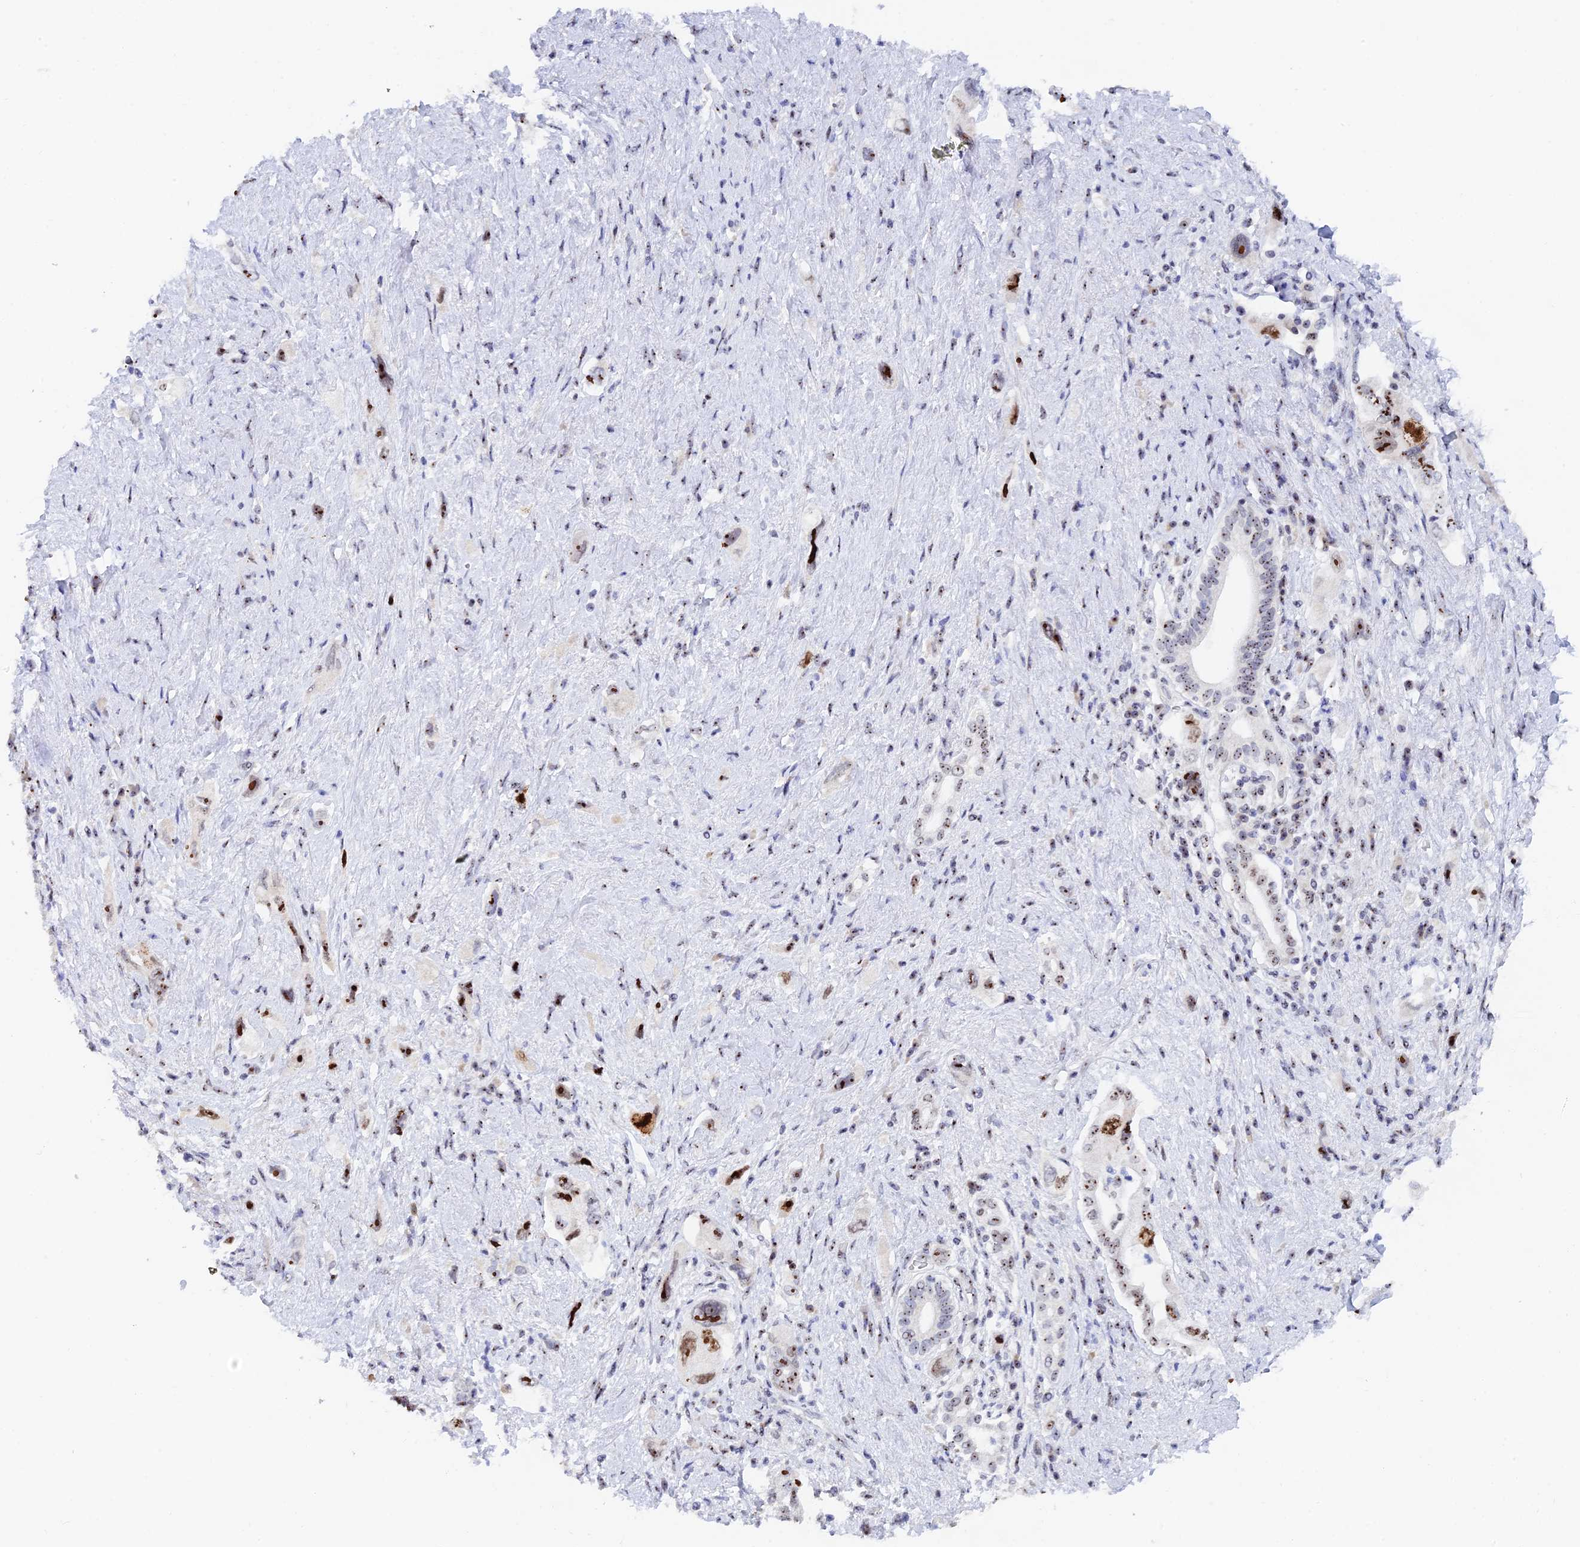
{"staining": {"intensity": "moderate", "quantity": "25%-75%", "location": "nuclear"}, "tissue": "pancreatic cancer", "cell_type": "Tumor cells", "image_type": "cancer", "snomed": [{"axis": "morphology", "description": "Adenocarcinoma, NOS"}, {"axis": "topography", "description": "Pancreas"}], "caption": "The immunohistochemical stain labels moderate nuclear staining in tumor cells of adenocarcinoma (pancreatic) tissue.", "gene": "RSL1D1", "patient": {"sex": "female", "age": 73}}